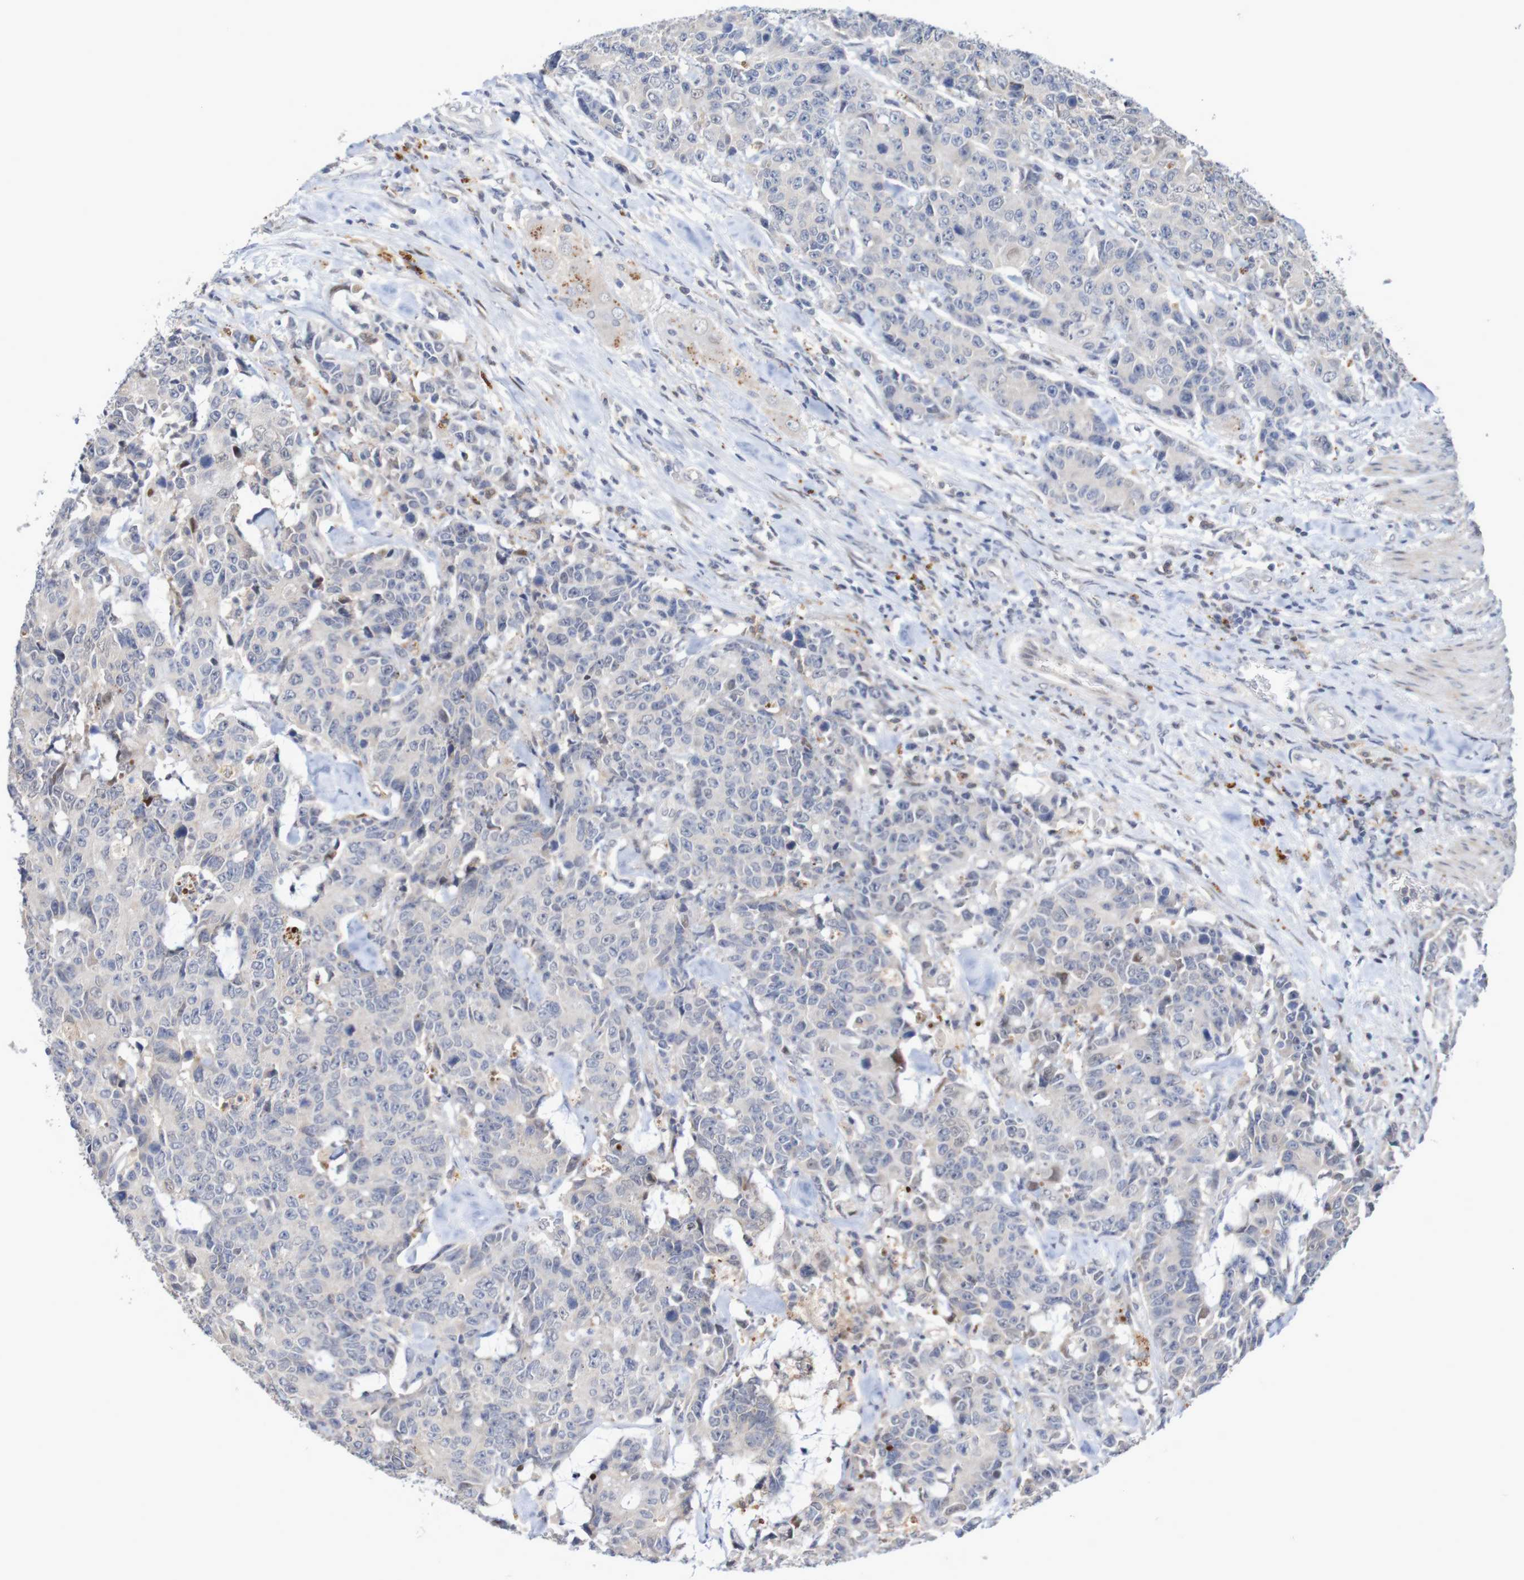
{"staining": {"intensity": "weak", "quantity": "<25%", "location": "cytoplasmic/membranous"}, "tissue": "colorectal cancer", "cell_type": "Tumor cells", "image_type": "cancer", "snomed": [{"axis": "morphology", "description": "Adenocarcinoma, NOS"}, {"axis": "topography", "description": "Colon"}], "caption": "Micrograph shows no significant protein staining in tumor cells of colorectal cancer (adenocarcinoma). The staining is performed using DAB brown chromogen with nuclei counter-stained in using hematoxylin.", "gene": "FBP2", "patient": {"sex": "female", "age": 86}}